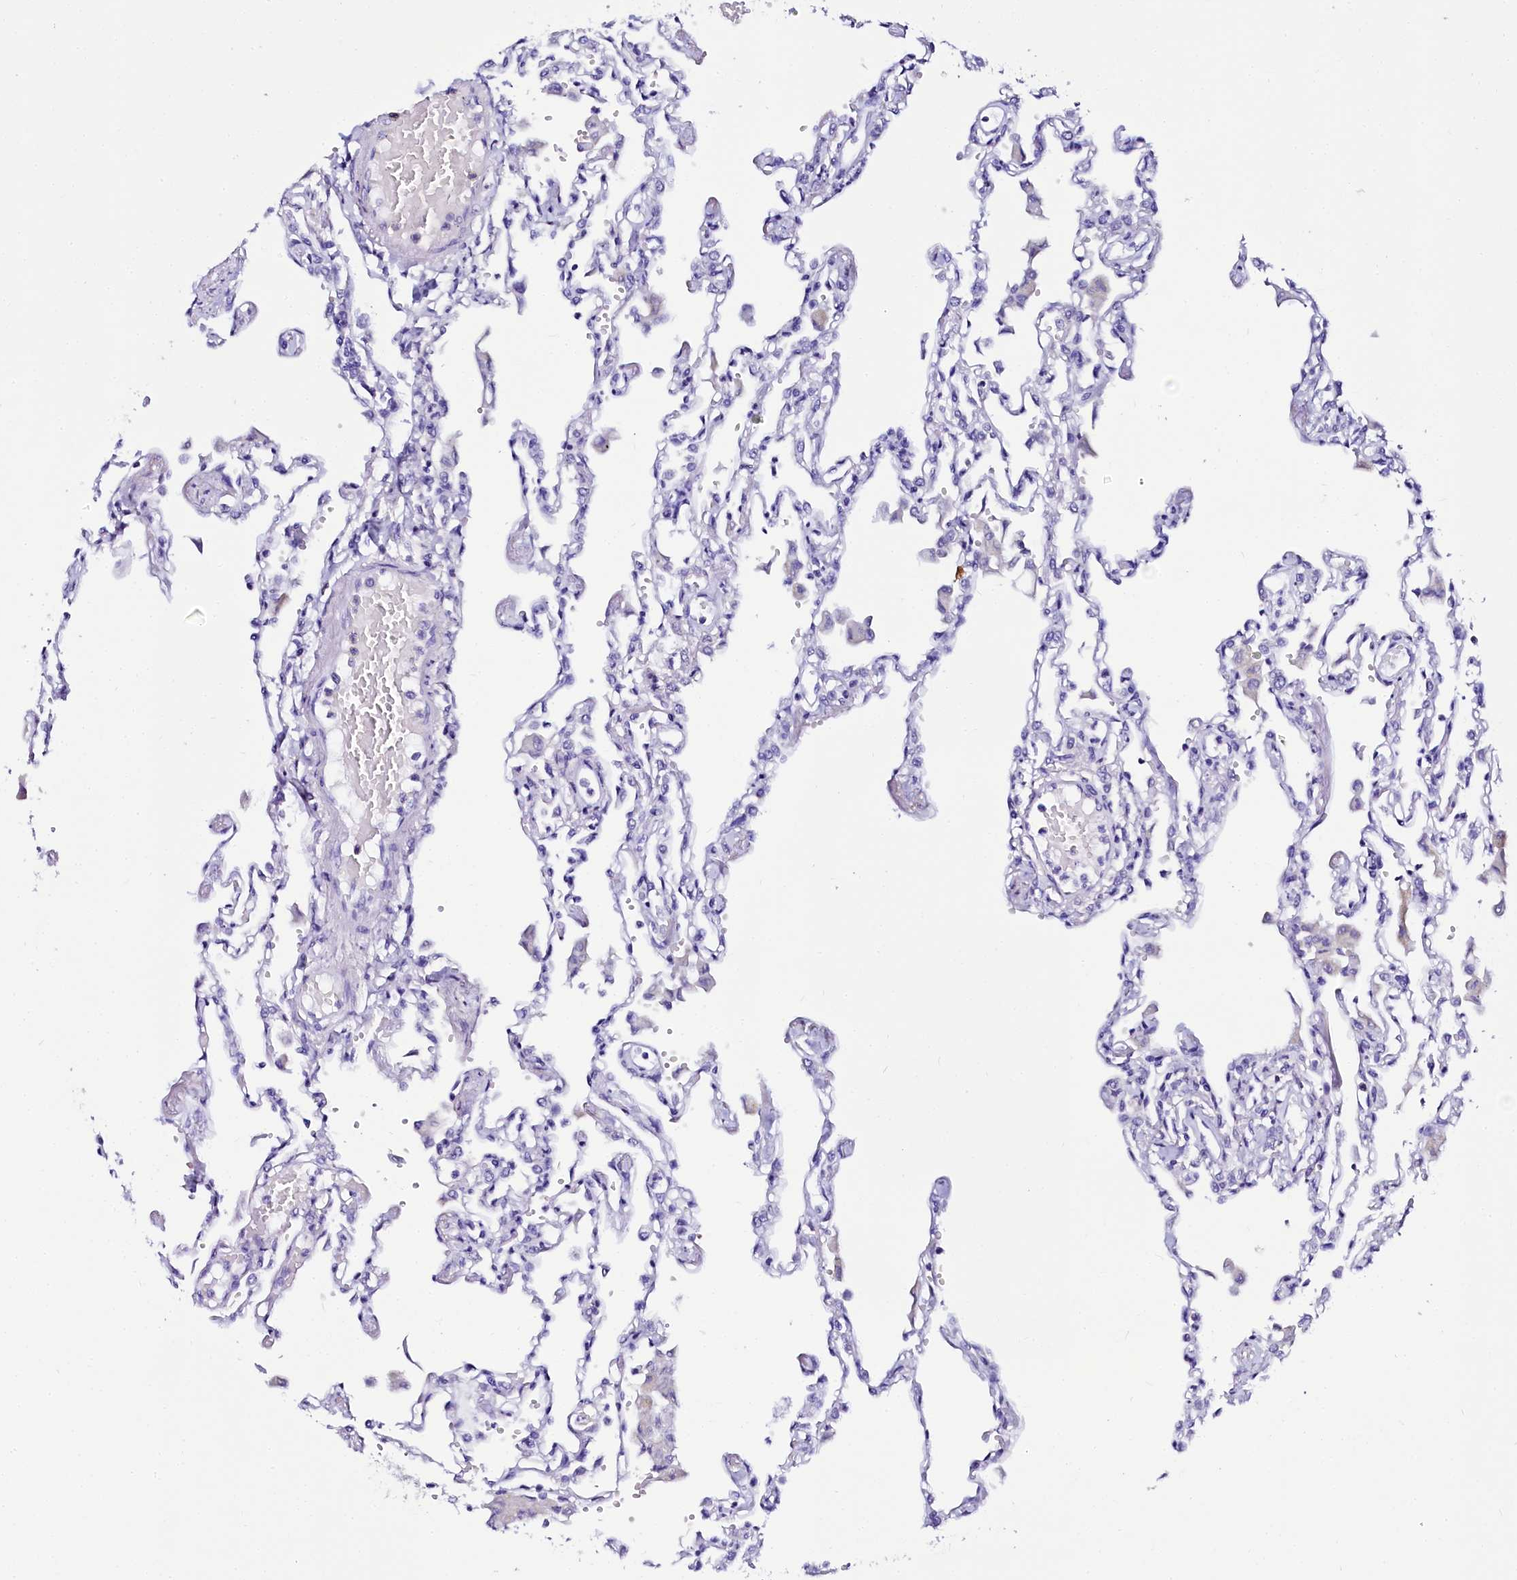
{"staining": {"intensity": "negative", "quantity": "none", "location": "none"}, "tissue": "lung", "cell_type": "Alveolar cells", "image_type": "normal", "snomed": [{"axis": "morphology", "description": "Normal tissue, NOS"}, {"axis": "topography", "description": "Bronchus"}, {"axis": "topography", "description": "Lung"}], "caption": "Lung stained for a protein using immunohistochemistry (IHC) exhibits no staining alveolar cells.", "gene": "SORD", "patient": {"sex": "female", "age": 49}}